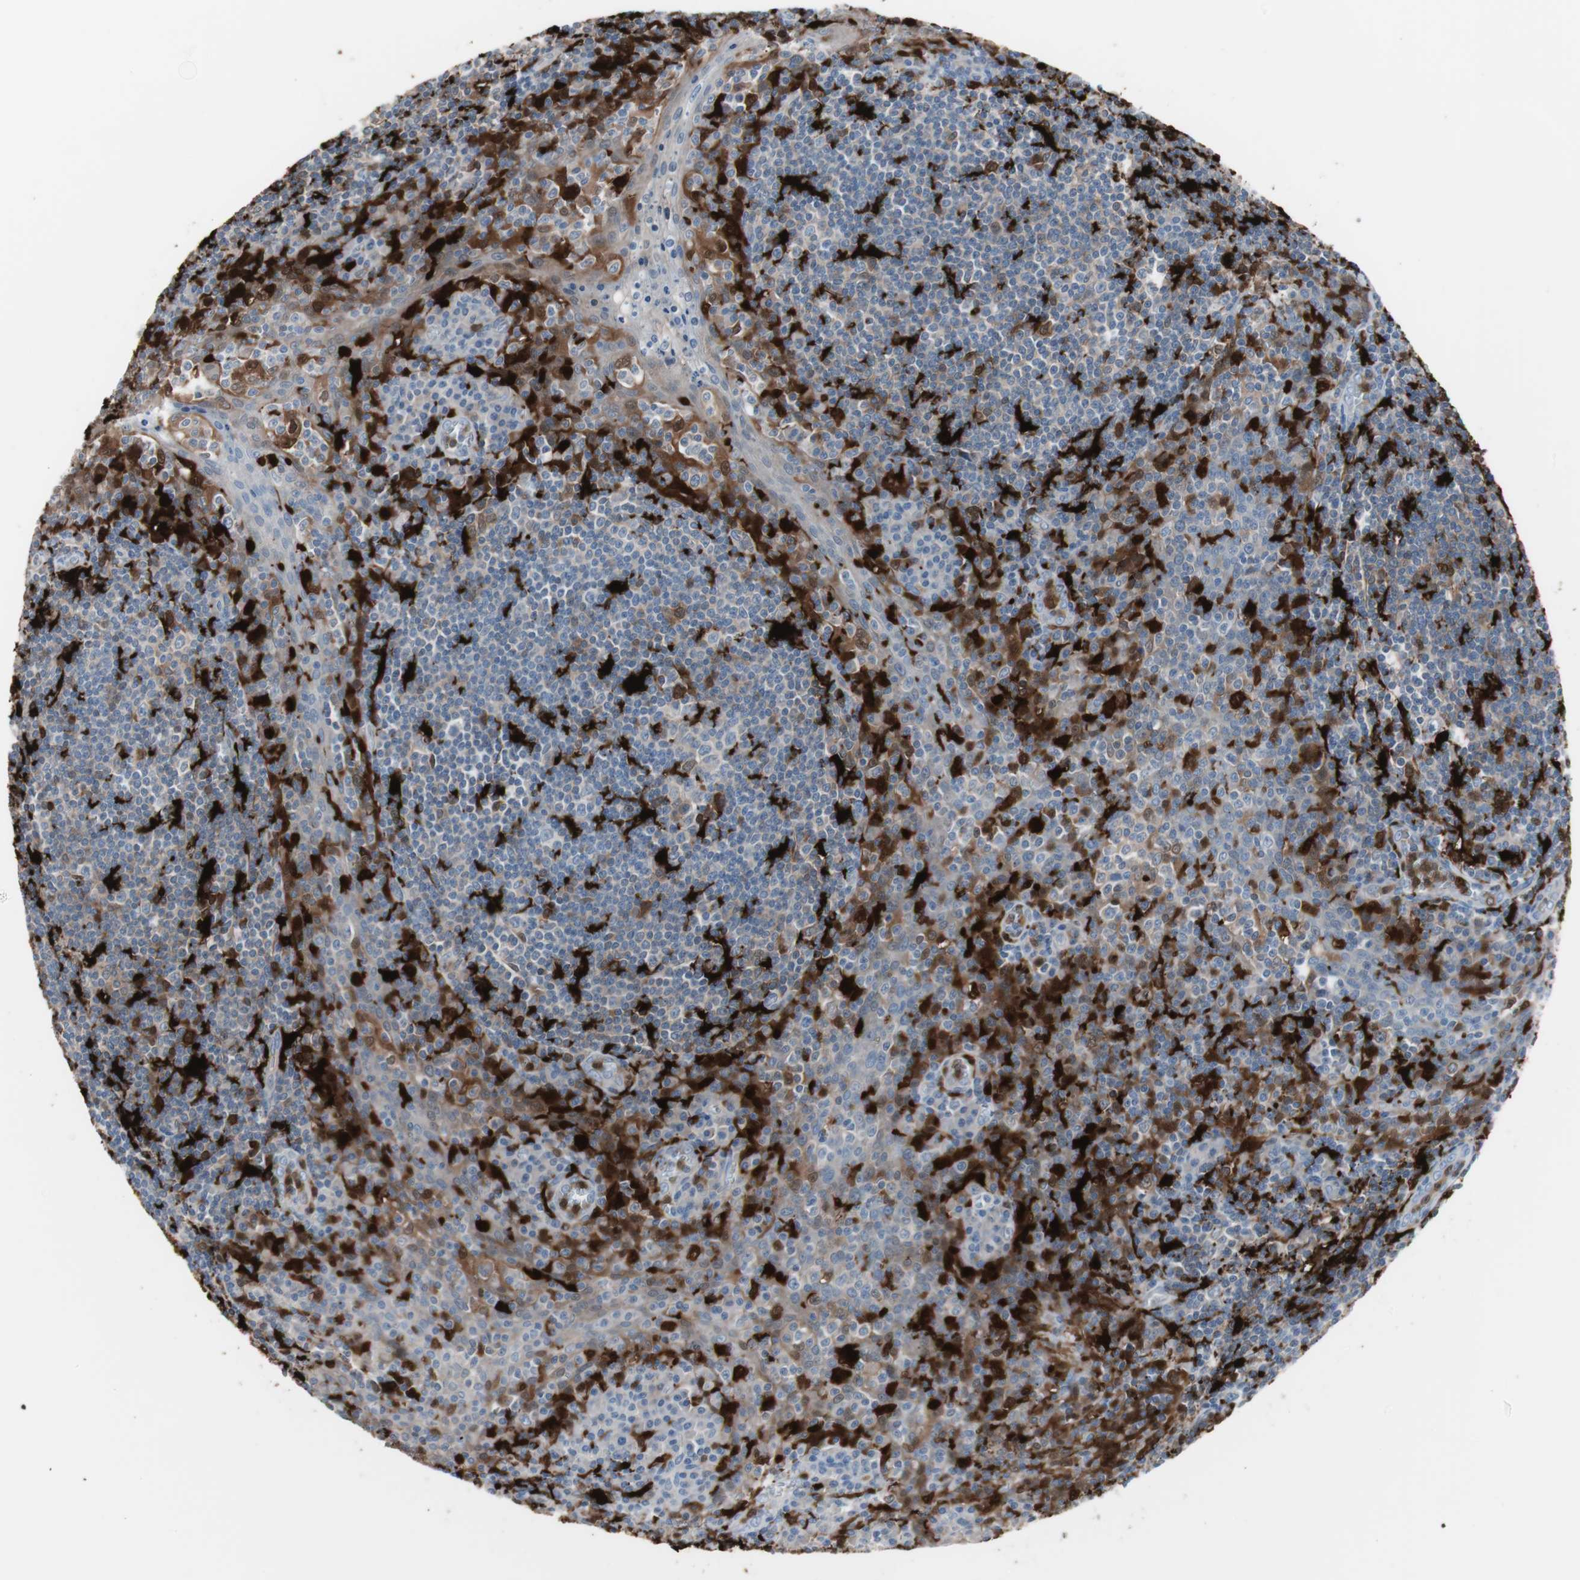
{"staining": {"intensity": "strong", "quantity": "25%-75%", "location": "cytoplasmic/membranous"}, "tissue": "tonsil", "cell_type": "Germinal center cells", "image_type": "normal", "snomed": [{"axis": "morphology", "description": "Normal tissue, NOS"}, {"axis": "topography", "description": "Tonsil"}], "caption": "Tonsil stained with immunohistochemistry displays strong cytoplasmic/membranous expression in about 25%-75% of germinal center cells. (DAB IHC, brown staining for protein, blue staining for nuclei).", "gene": "IL18", "patient": {"sex": "male", "age": 31}}